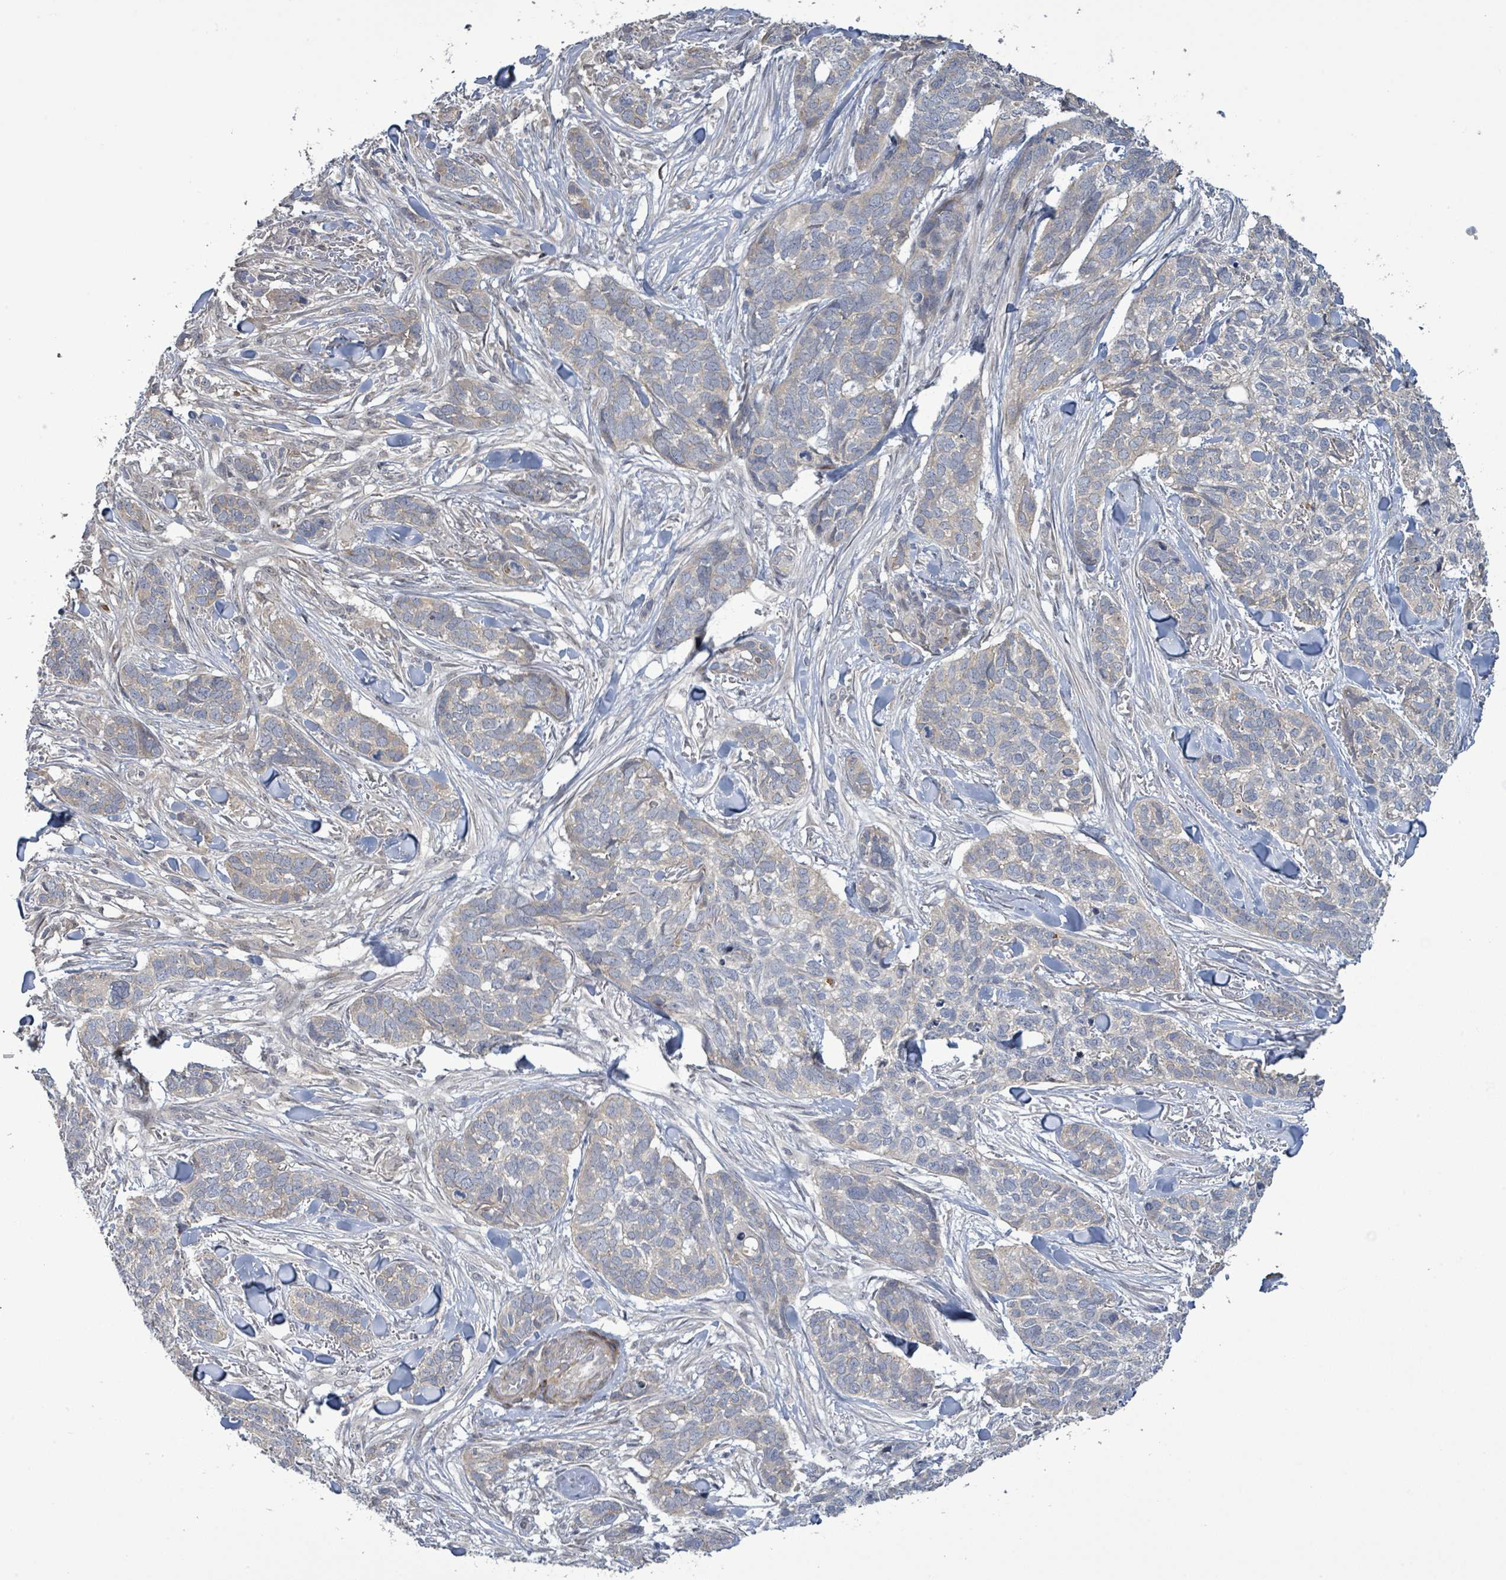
{"staining": {"intensity": "negative", "quantity": "none", "location": "none"}, "tissue": "skin cancer", "cell_type": "Tumor cells", "image_type": "cancer", "snomed": [{"axis": "morphology", "description": "Basal cell carcinoma"}, {"axis": "topography", "description": "Skin"}], "caption": "Immunohistochemistry of skin cancer demonstrates no expression in tumor cells.", "gene": "SLIT3", "patient": {"sex": "male", "age": 86}}